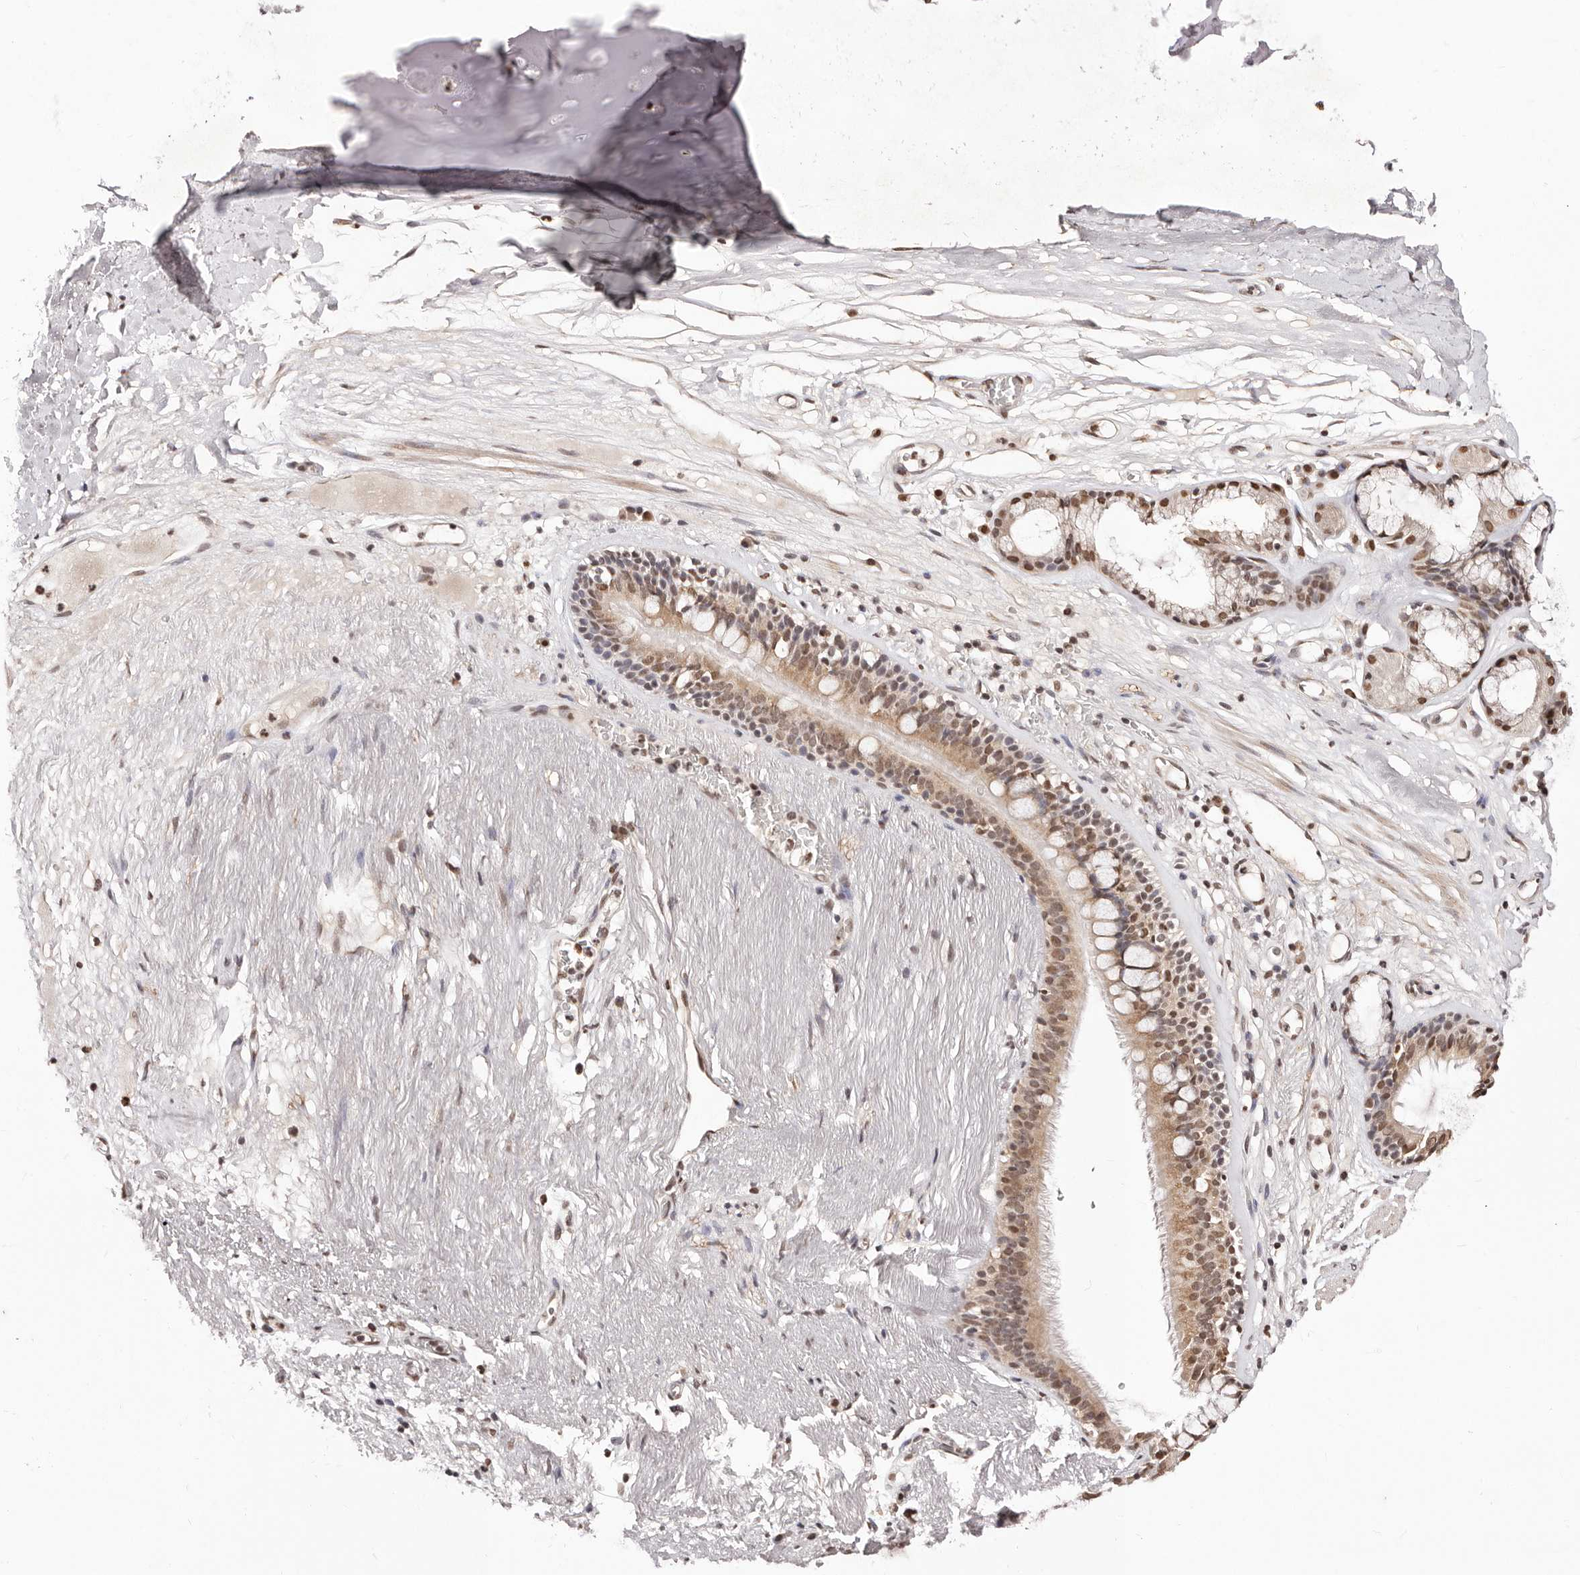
{"staining": {"intensity": "moderate", "quantity": ">75%", "location": "nuclear"}, "tissue": "adipose tissue", "cell_type": "Adipocytes", "image_type": "normal", "snomed": [{"axis": "morphology", "description": "Normal tissue, NOS"}, {"axis": "topography", "description": "Cartilage tissue"}], "caption": "Immunohistochemical staining of normal human adipose tissue shows moderate nuclear protein positivity in about >75% of adipocytes.", "gene": "BICRAL", "patient": {"sex": "female", "age": 63}}